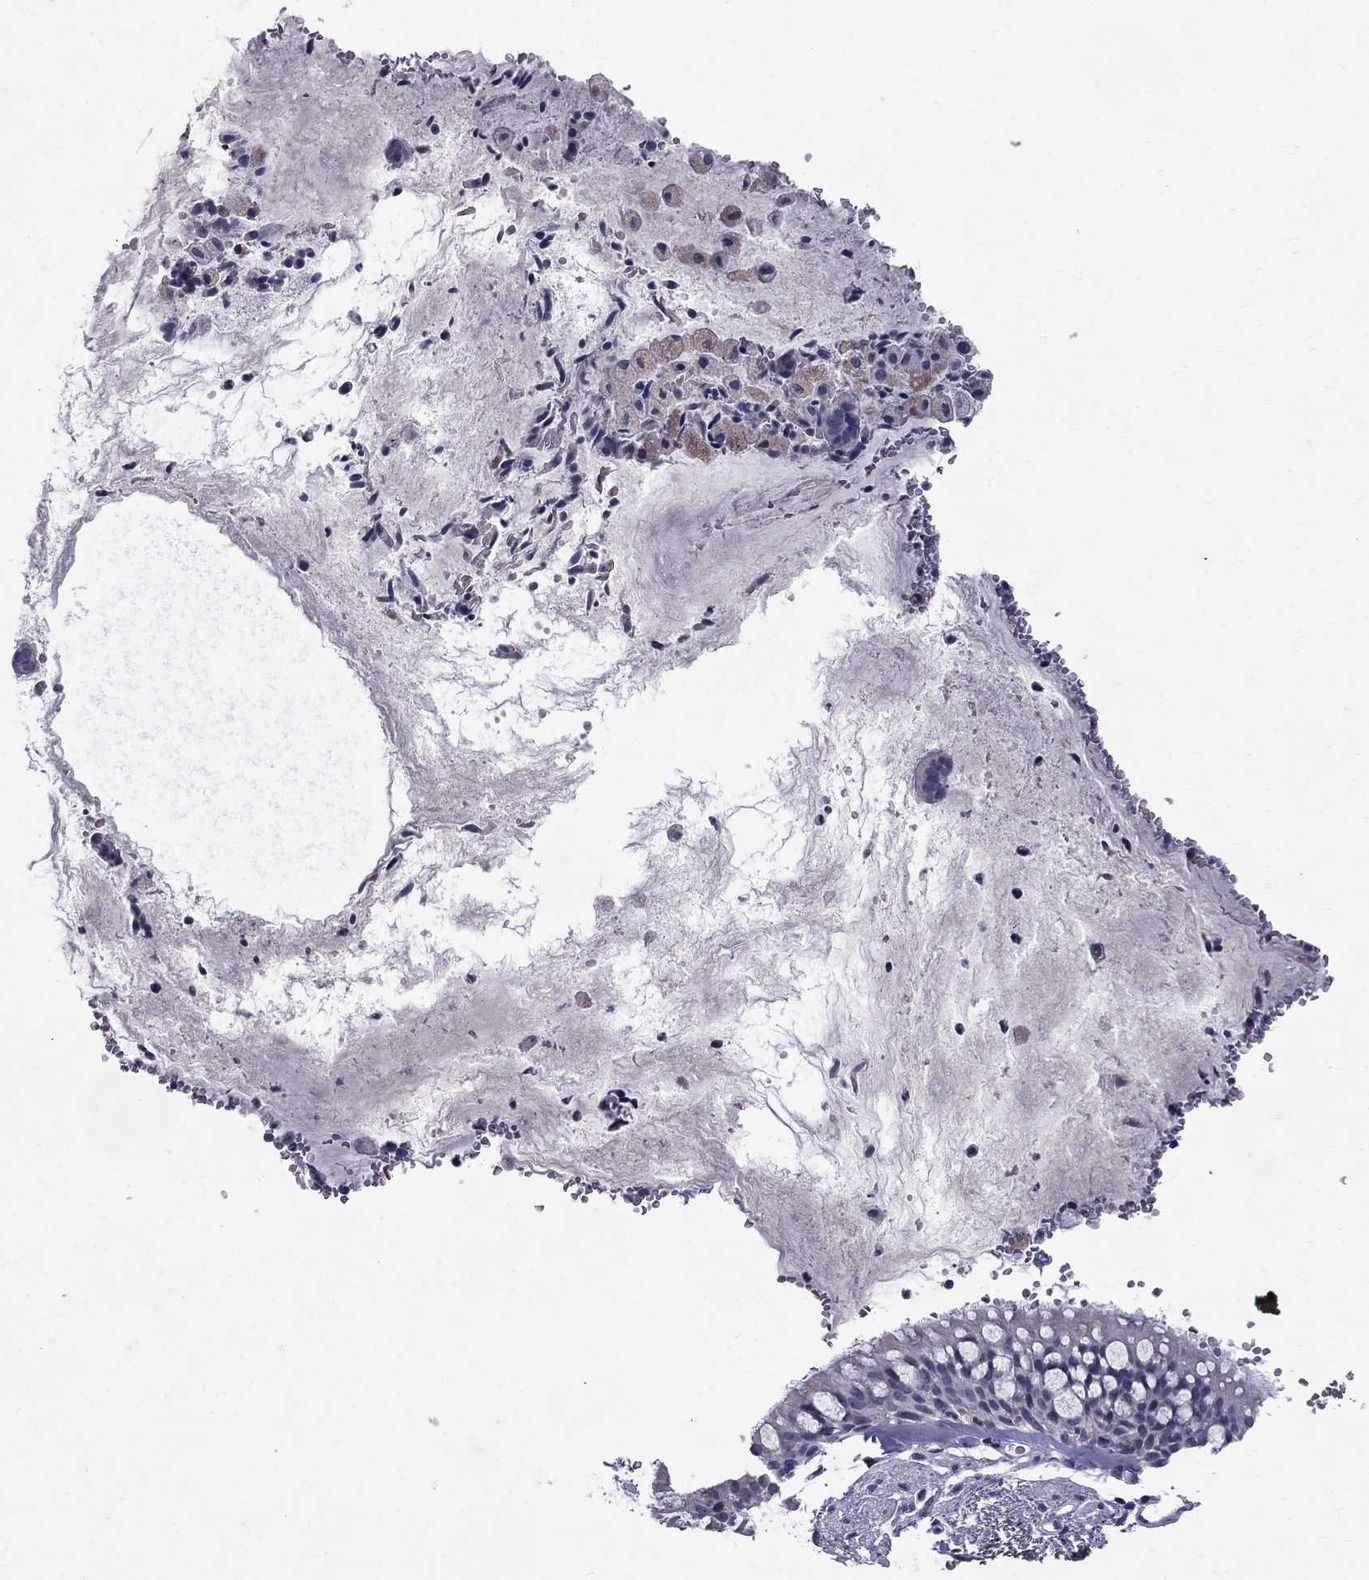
{"staining": {"intensity": "negative", "quantity": "none", "location": "none"}, "tissue": "bronchus", "cell_type": "Respiratory epithelial cells", "image_type": "normal", "snomed": [{"axis": "morphology", "description": "Normal tissue, NOS"}, {"axis": "topography", "description": "Bronchus"}, {"axis": "topography", "description": "Lung"}], "caption": "IHC micrograph of normal bronchus: human bronchus stained with DAB reveals no significant protein staining in respiratory epithelial cells.", "gene": "RBFOX1", "patient": {"sex": "female", "age": 57}}